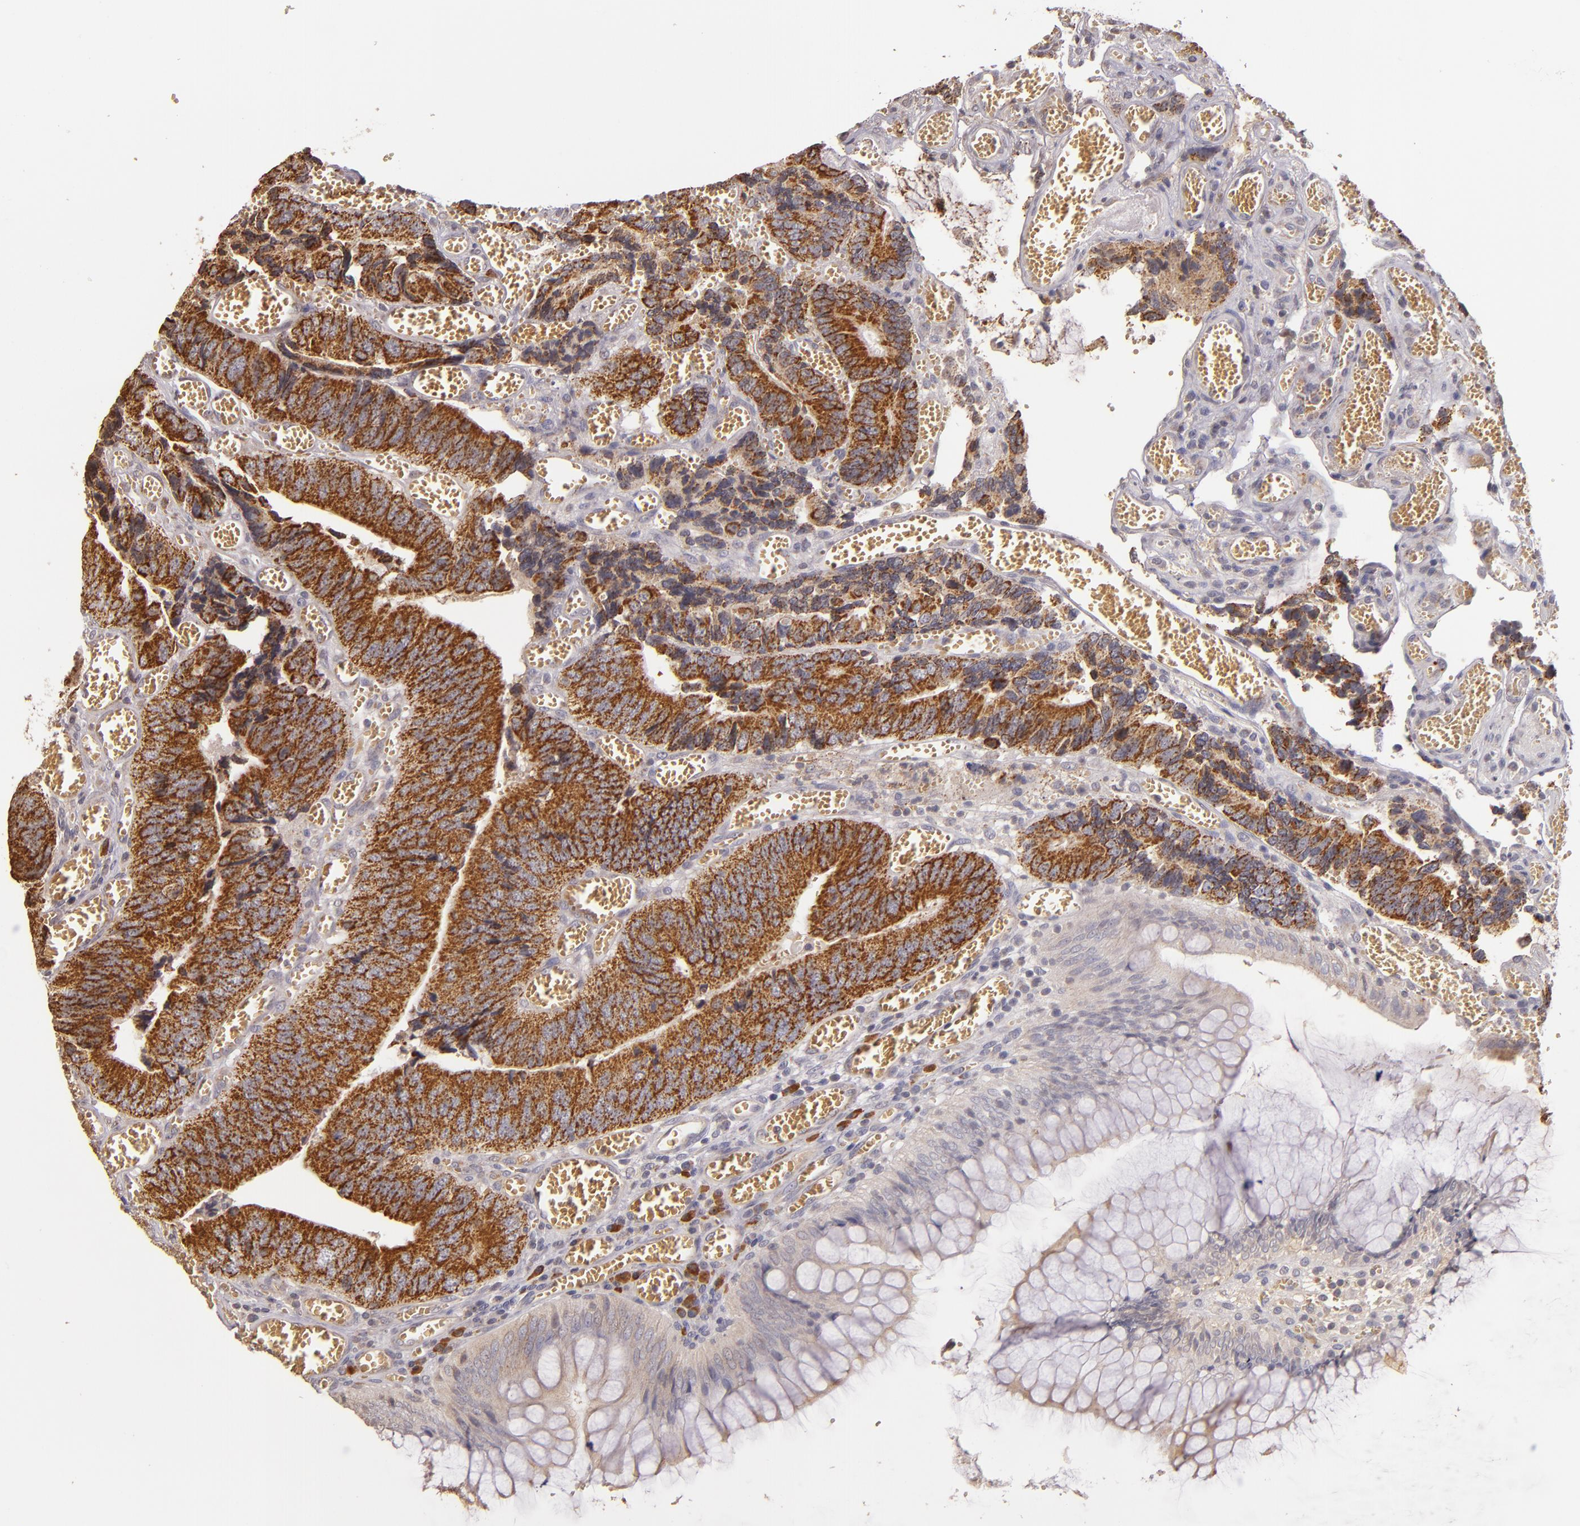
{"staining": {"intensity": "moderate", "quantity": ">75%", "location": "cytoplasmic/membranous"}, "tissue": "colorectal cancer", "cell_type": "Tumor cells", "image_type": "cancer", "snomed": [{"axis": "morphology", "description": "Adenocarcinoma, NOS"}, {"axis": "topography", "description": "Colon"}], "caption": "Colorectal adenocarcinoma was stained to show a protein in brown. There is medium levels of moderate cytoplasmic/membranous positivity in about >75% of tumor cells.", "gene": "ABL1", "patient": {"sex": "male", "age": 72}}